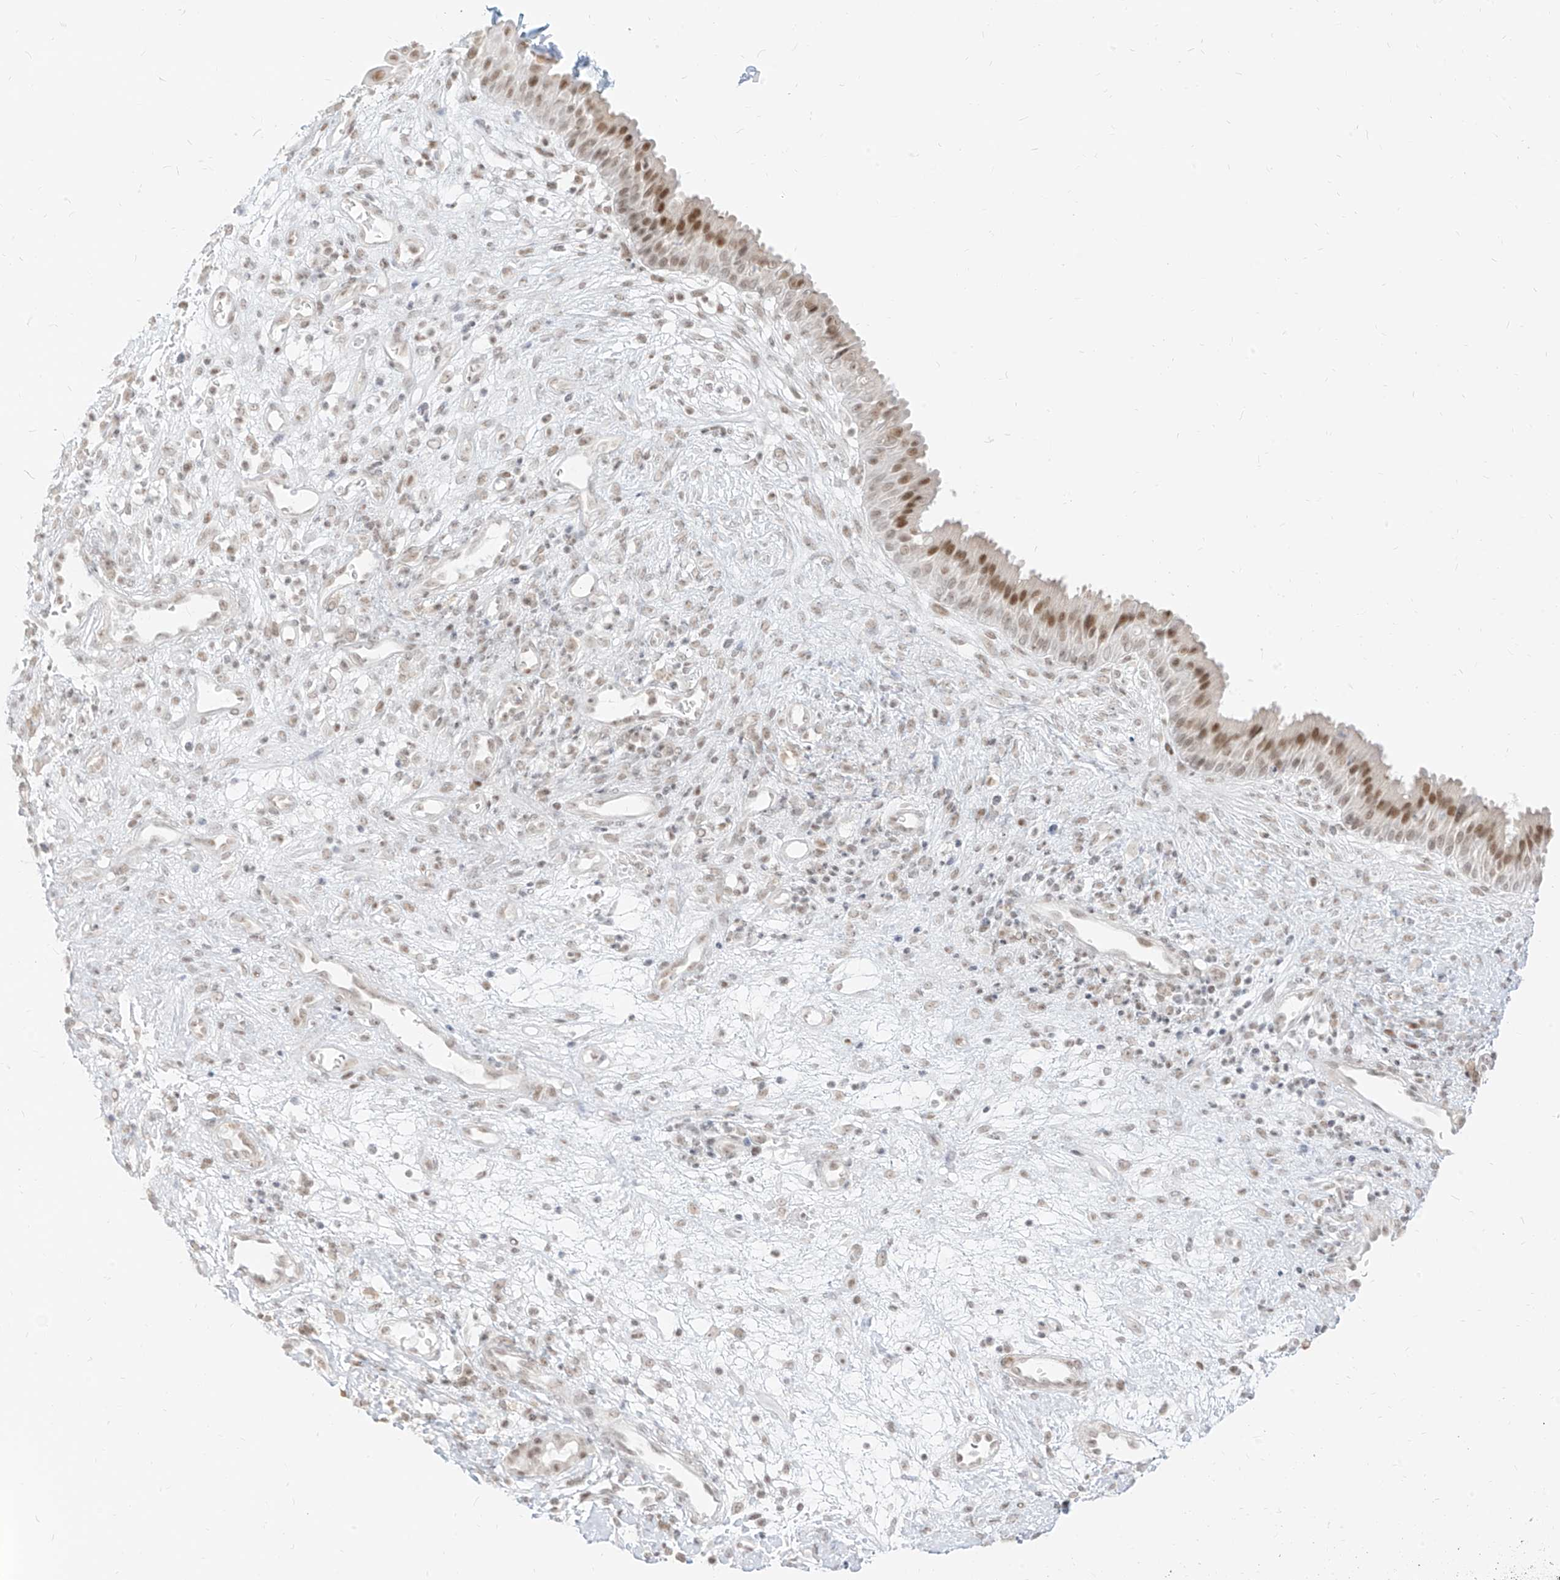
{"staining": {"intensity": "moderate", "quantity": "25%-75%", "location": "nuclear"}, "tissue": "nasopharynx", "cell_type": "Respiratory epithelial cells", "image_type": "normal", "snomed": [{"axis": "morphology", "description": "Normal tissue, NOS"}, {"axis": "topography", "description": "Nasopharynx"}], "caption": "This is an image of immunohistochemistry (IHC) staining of unremarkable nasopharynx, which shows moderate staining in the nuclear of respiratory epithelial cells.", "gene": "SUPT5H", "patient": {"sex": "male", "age": 22}}